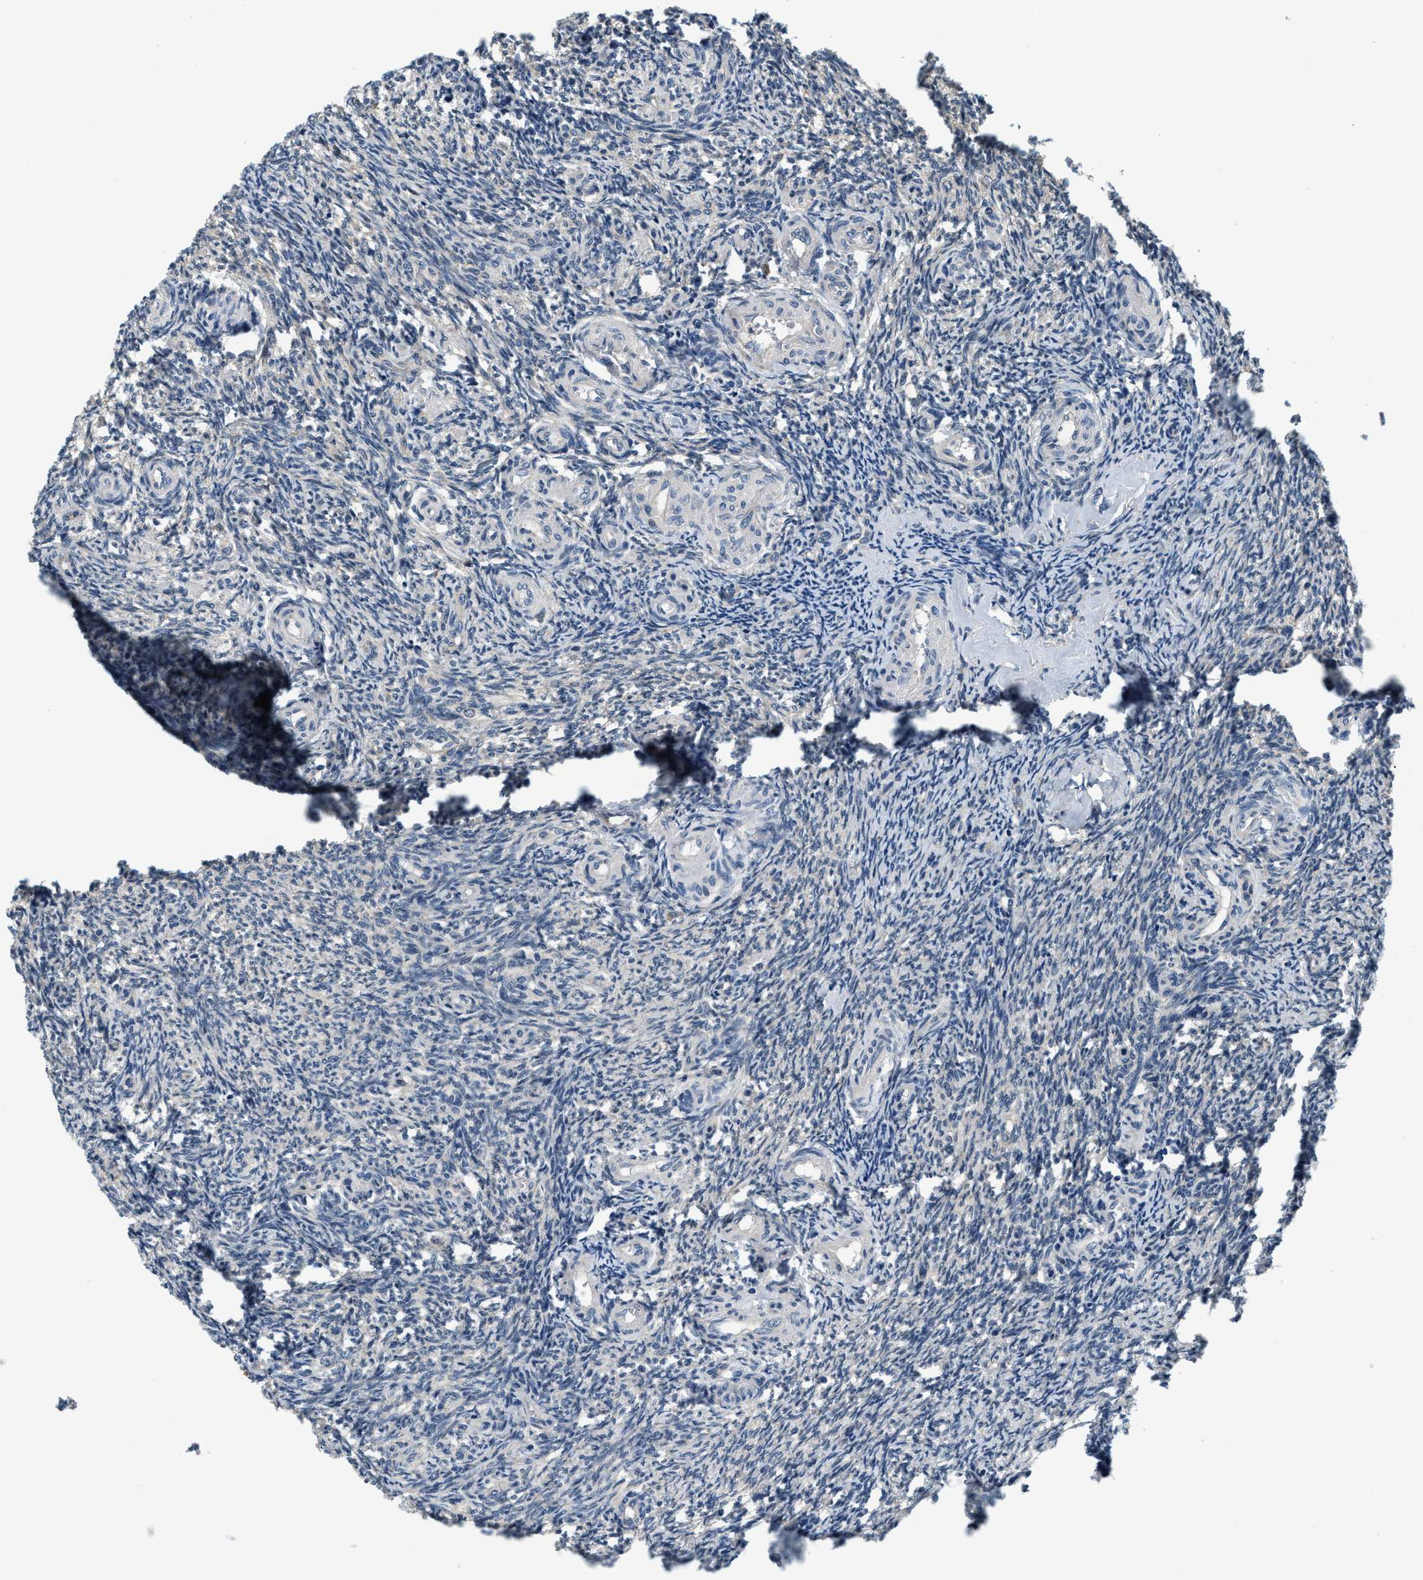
{"staining": {"intensity": "moderate", "quantity": ">75%", "location": "cytoplasmic/membranous"}, "tissue": "ovary", "cell_type": "Follicle cells", "image_type": "normal", "snomed": [{"axis": "morphology", "description": "Normal tissue, NOS"}, {"axis": "topography", "description": "Ovary"}], "caption": "Protein staining exhibits moderate cytoplasmic/membranous positivity in approximately >75% of follicle cells in unremarkable ovary. Nuclei are stained in blue.", "gene": "YAE1", "patient": {"sex": "female", "age": 41}}